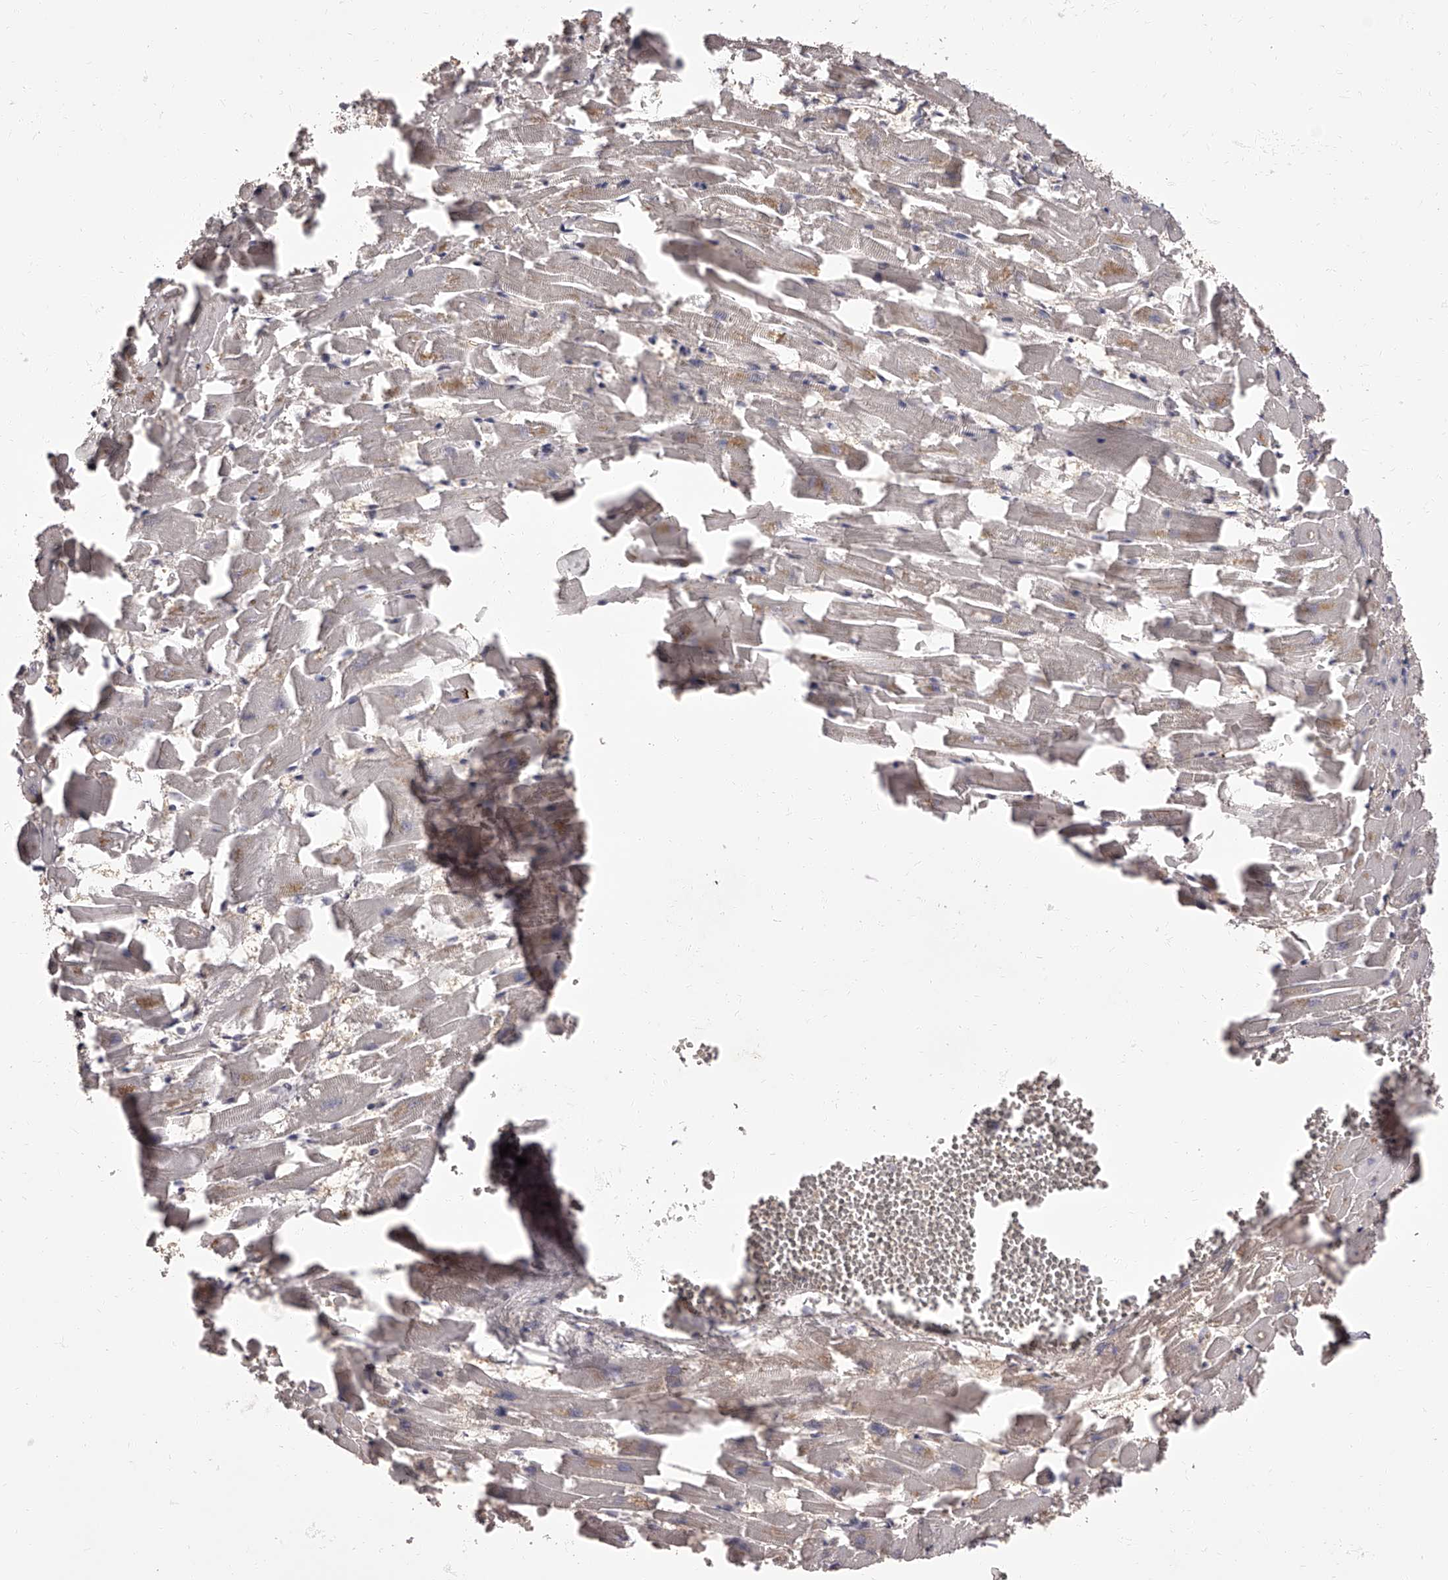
{"staining": {"intensity": "weak", "quantity": "25%-75%", "location": "cytoplasmic/membranous"}, "tissue": "heart muscle", "cell_type": "Cardiomyocytes", "image_type": "normal", "snomed": [{"axis": "morphology", "description": "Normal tissue, NOS"}, {"axis": "topography", "description": "Heart"}], "caption": "The immunohistochemical stain highlights weak cytoplasmic/membranous expression in cardiomyocytes of normal heart muscle. Ihc stains the protein in brown and the nuclei are stained blue.", "gene": "APEH", "patient": {"sex": "female", "age": 64}}